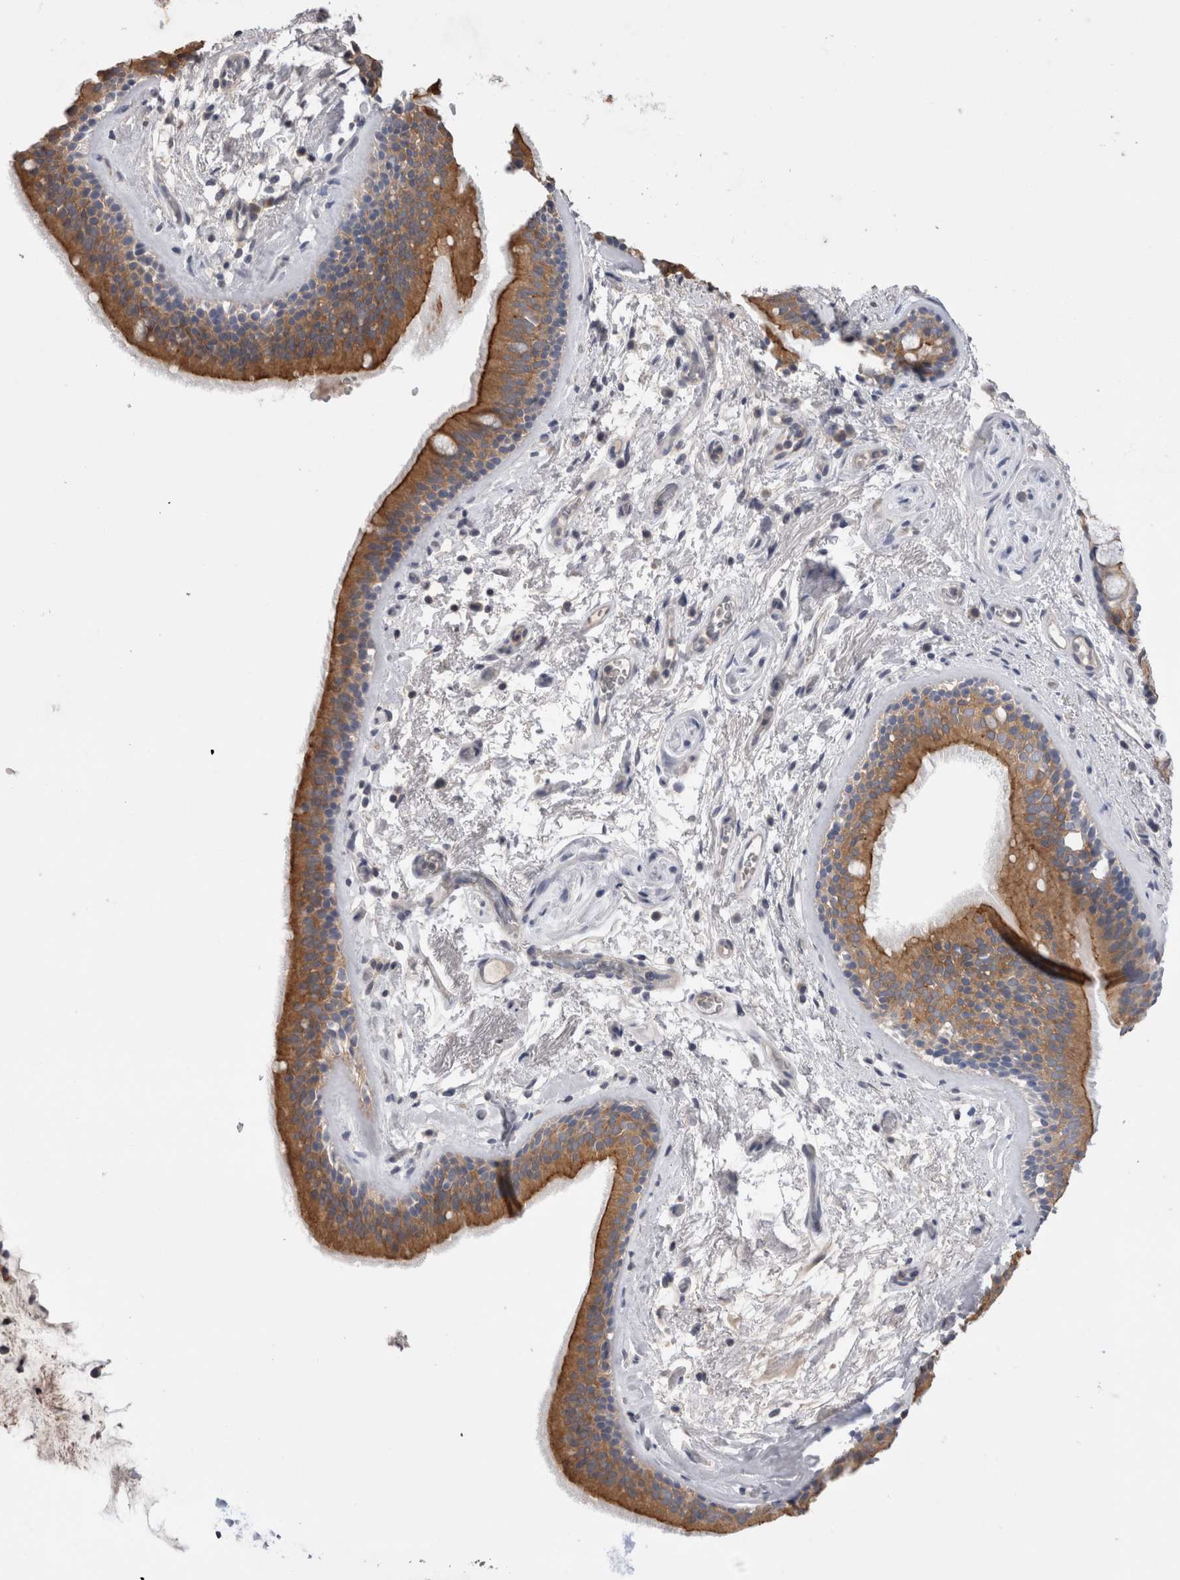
{"staining": {"intensity": "strong", "quantity": ">75%", "location": "cytoplasmic/membranous"}, "tissue": "bronchus", "cell_type": "Respiratory epithelial cells", "image_type": "normal", "snomed": [{"axis": "morphology", "description": "Normal tissue, NOS"}, {"axis": "topography", "description": "Cartilage tissue"}], "caption": "Immunohistochemical staining of normal human bronchus shows high levels of strong cytoplasmic/membranous staining in about >75% of respiratory epithelial cells.", "gene": "OTOR", "patient": {"sex": "female", "age": 63}}